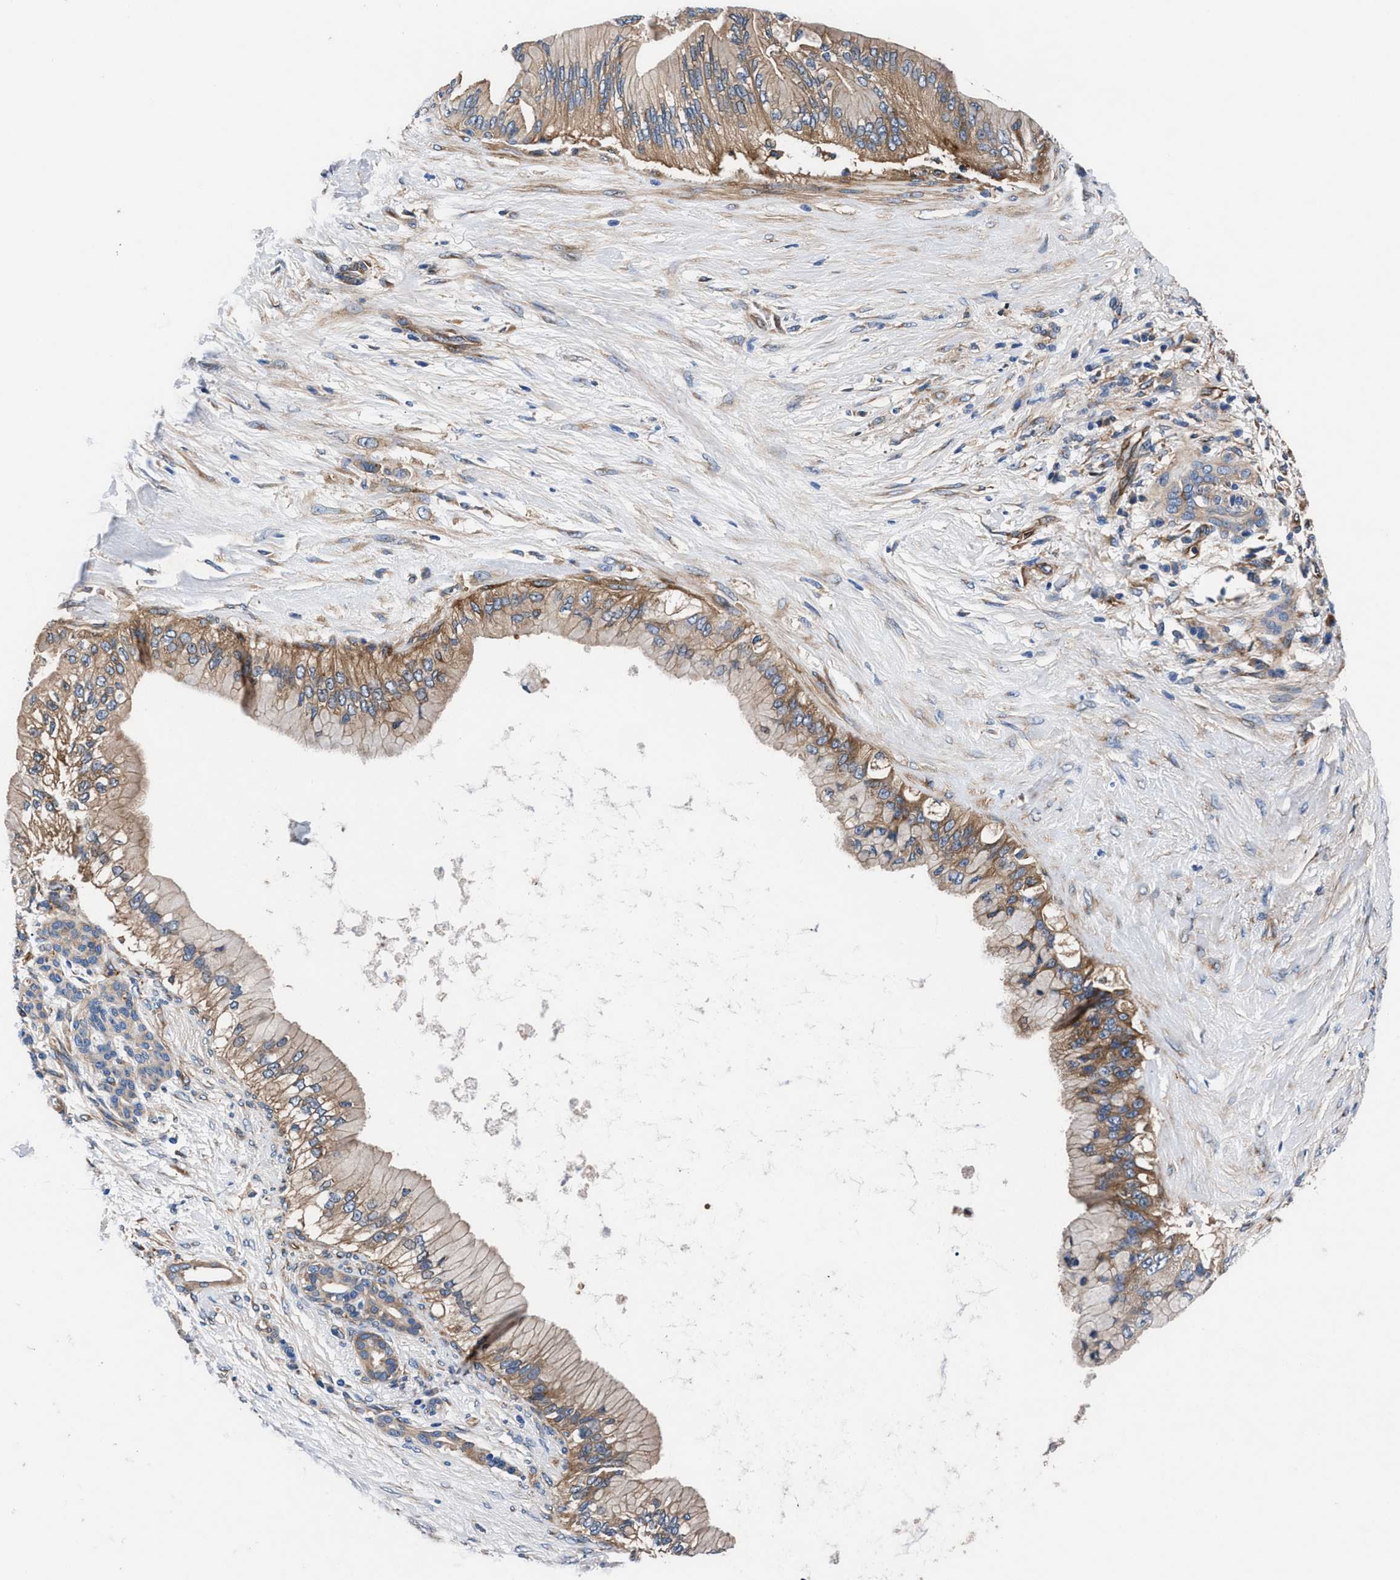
{"staining": {"intensity": "moderate", "quantity": ">75%", "location": "cytoplasmic/membranous"}, "tissue": "pancreatic cancer", "cell_type": "Tumor cells", "image_type": "cancer", "snomed": [{"axis": "morphology", "description": "Adenocarcinoma, NOS"}, {"axis": "topography", "description": "Pancreas"}], "caption": "Immunohistochemical staining of human pancreatic cancer displays moderate cytoplasmic/membranous protein expression in about >75% of tumor cells. Using DAB (brown) and hematoxylin (blue) stains, captured at high magnification using brightfield microscopy.", "gene": "SH3GL1", "patient": {"sex": "male", "age": 59}}